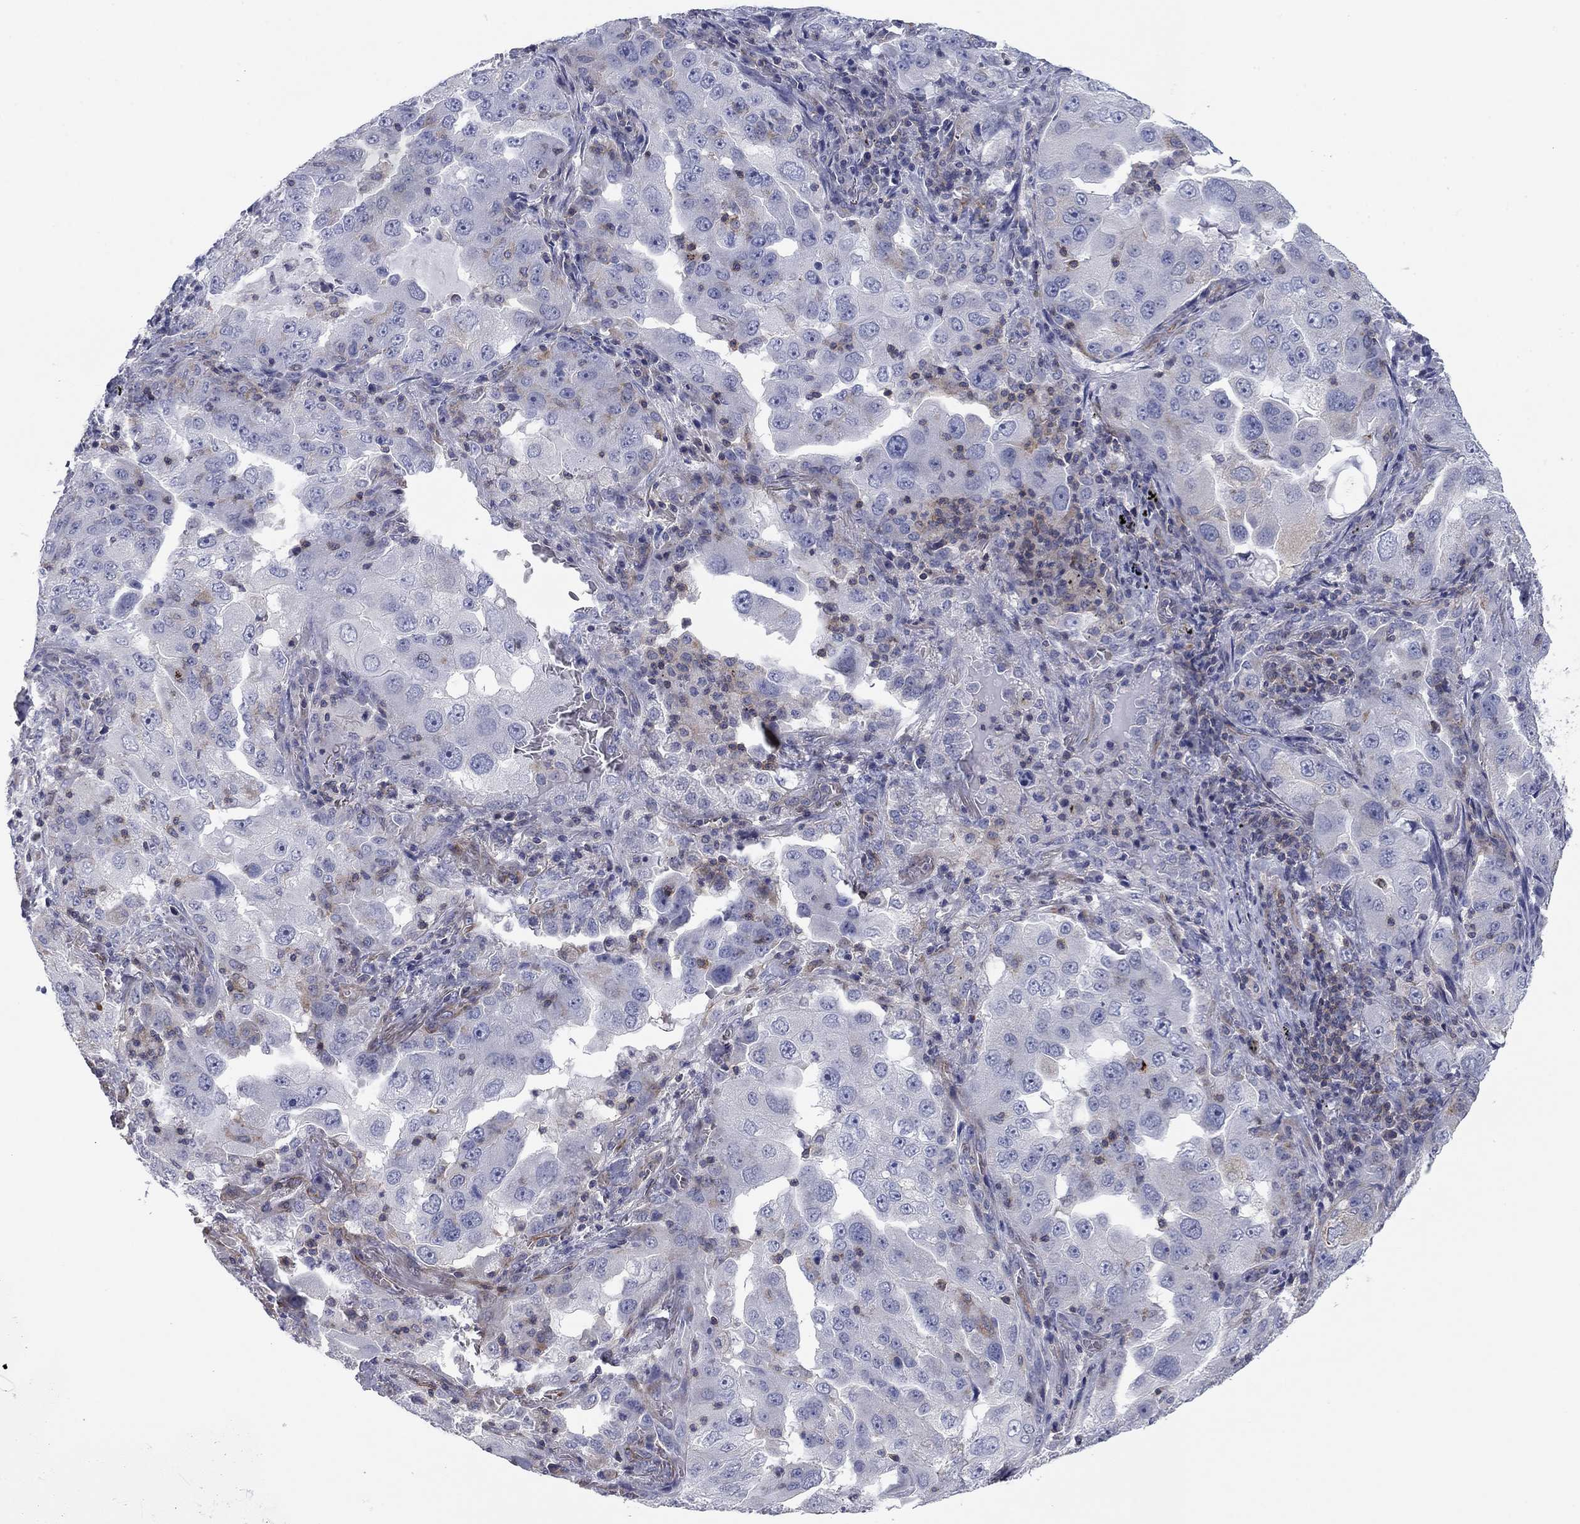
{"staining": {"intensity": "negative", "quantity": "none", "location": "none"}, "tissue": "lung cancer", "cell_type": "Tumor cells", "image_type": "cancer", "snomed": [{"axis": "morphology", "description": "Adenocarcinoma, NOS"}, {"axis": "topography", "description": "Lung"}], "caption": "Immunohistochemistry micrograph of lung cancer (adenocarcinoma) stained for a protein (brown), which shows no staining in tumor cells. (DAB (3,3'-diaminobenzidine) immunohistochemistry, high magnification).", "gene": "PSD4", "patient": {"sex": "female", "age": 61}}